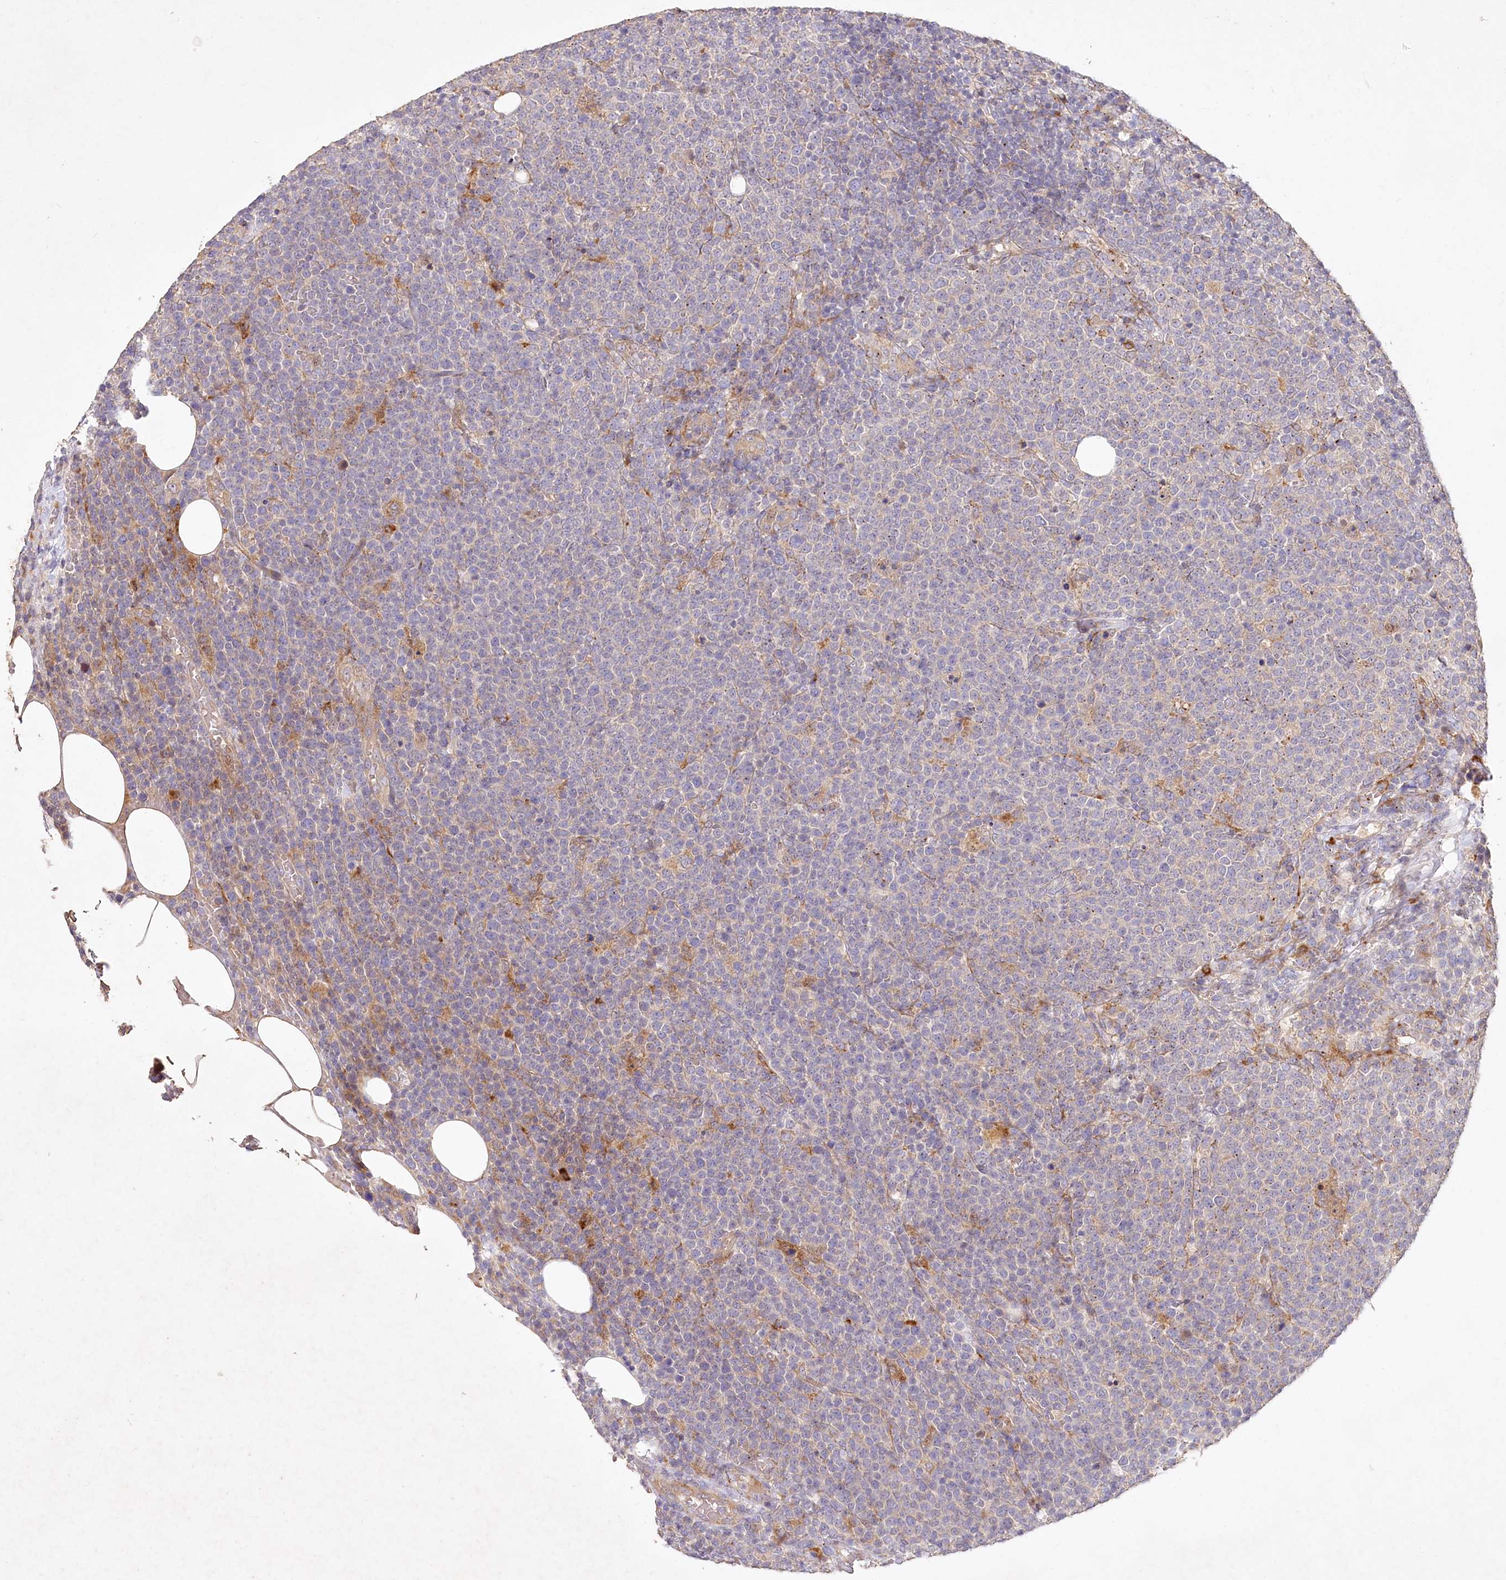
{"staining": {"intensity": "negative", "quantity": "none", "location": "none"}, "tissue": "lymphoma", "cell_type": "Tumor cells", "image_type": "cancer", "snomed": [{"axis": "morphology", "description": "Malignant lymphoma, non-Hodgkin's type, High grade"}, {"axis": "topography", "description": "Lymph node"}], "caption": "IHC micrograph of neoplastic tissue: lymphoma stained with DAB shows no significant protein positivity in tumor cells.", "gene": "IRAK1BP1", "patient": {"sex": "male", "age": 61}}